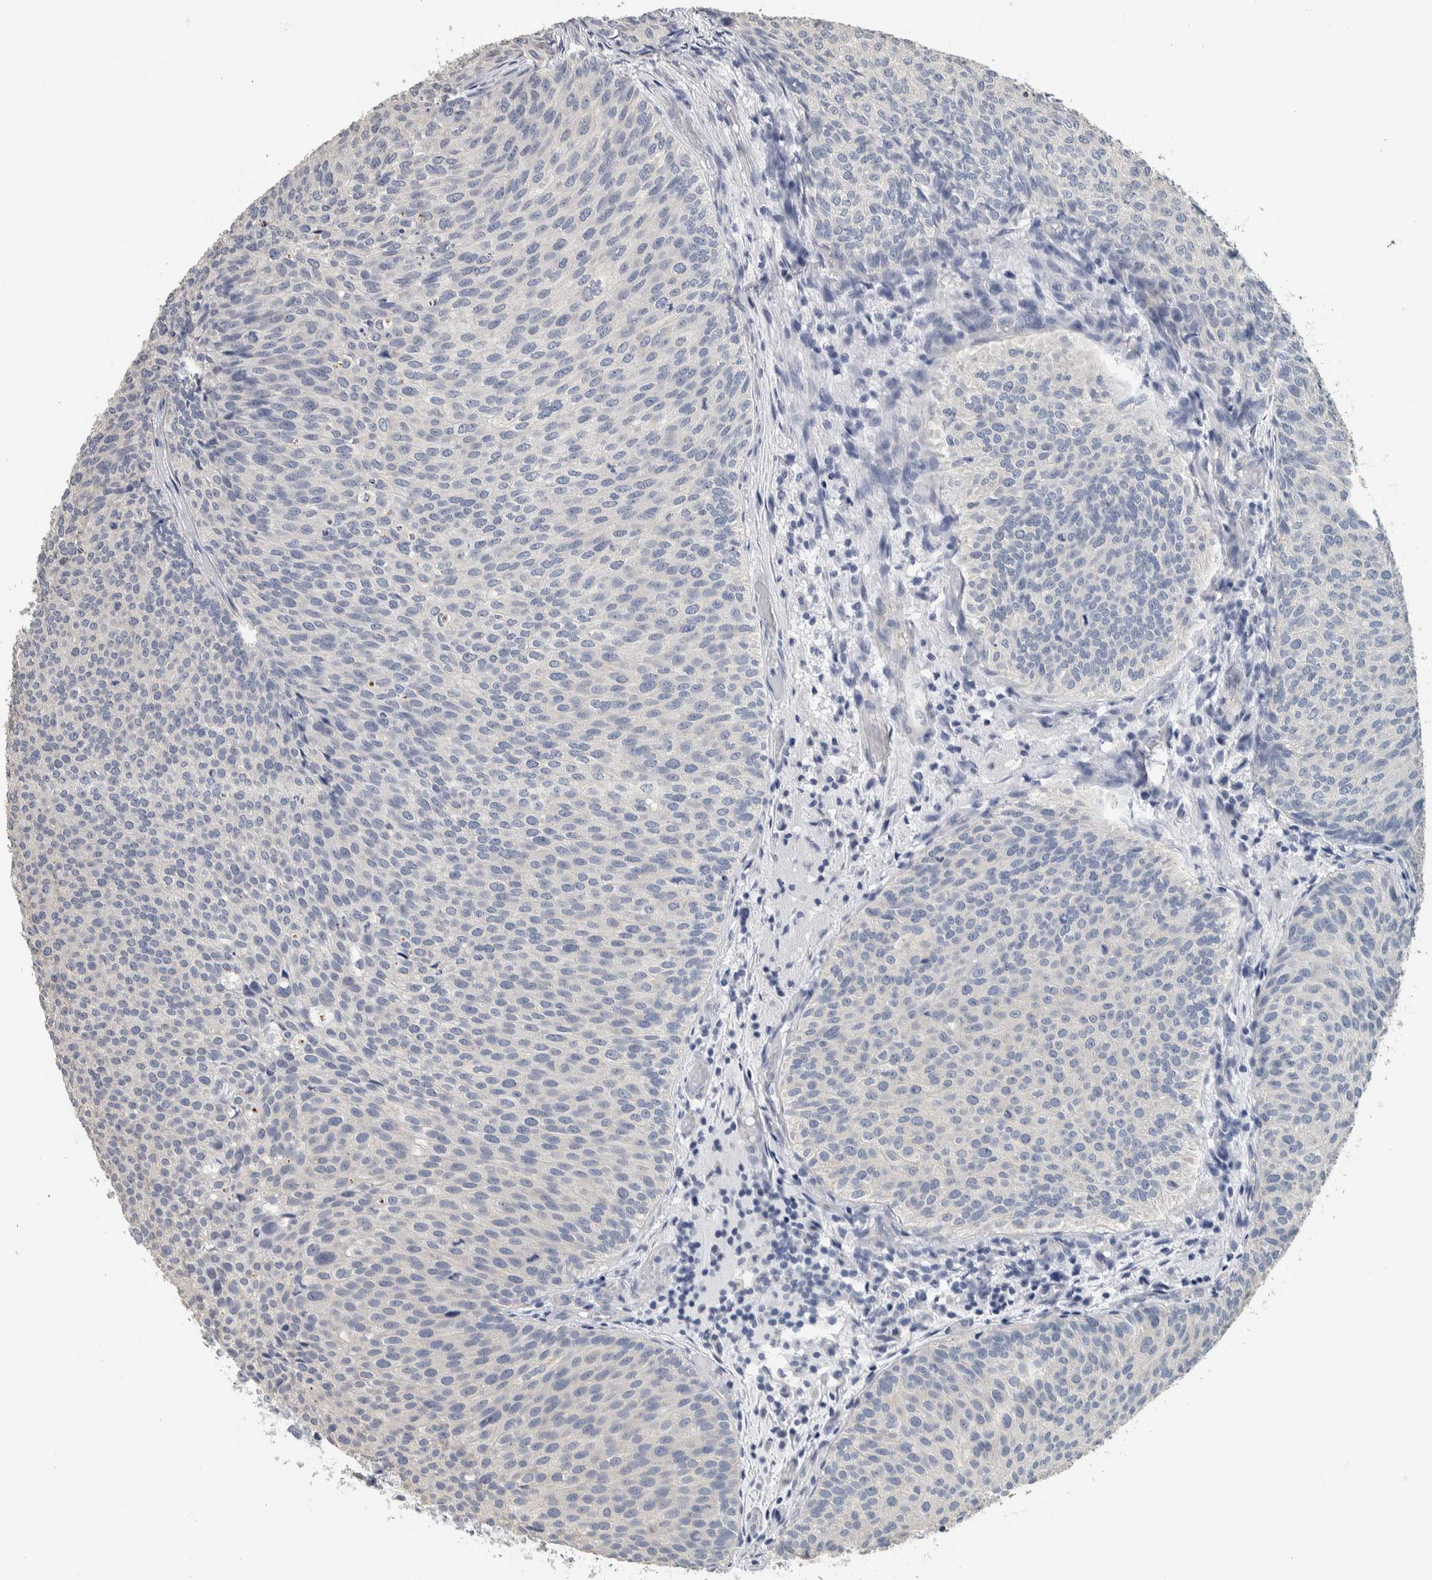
{"staining": {"intensity": "negative", "quantity": "none", "location": "none"}, "tissue": "urothelial cancer", "cell_type": "Tumor cells", "image_type": "cancer", "snomed": [{"axis": "morphology", "description": "Urothelial carcinoma, Low grade"}, {"axis": "topography", "description": "Urinary bladder"}], "caption": "High power microscopy histopathology image of an IHC histopathology image of low-grade urothelial carcinoma, revealing no significant staining in tumor cells.", "gene": "NEFM", "patient": {"sex": "male", "age": 86}}